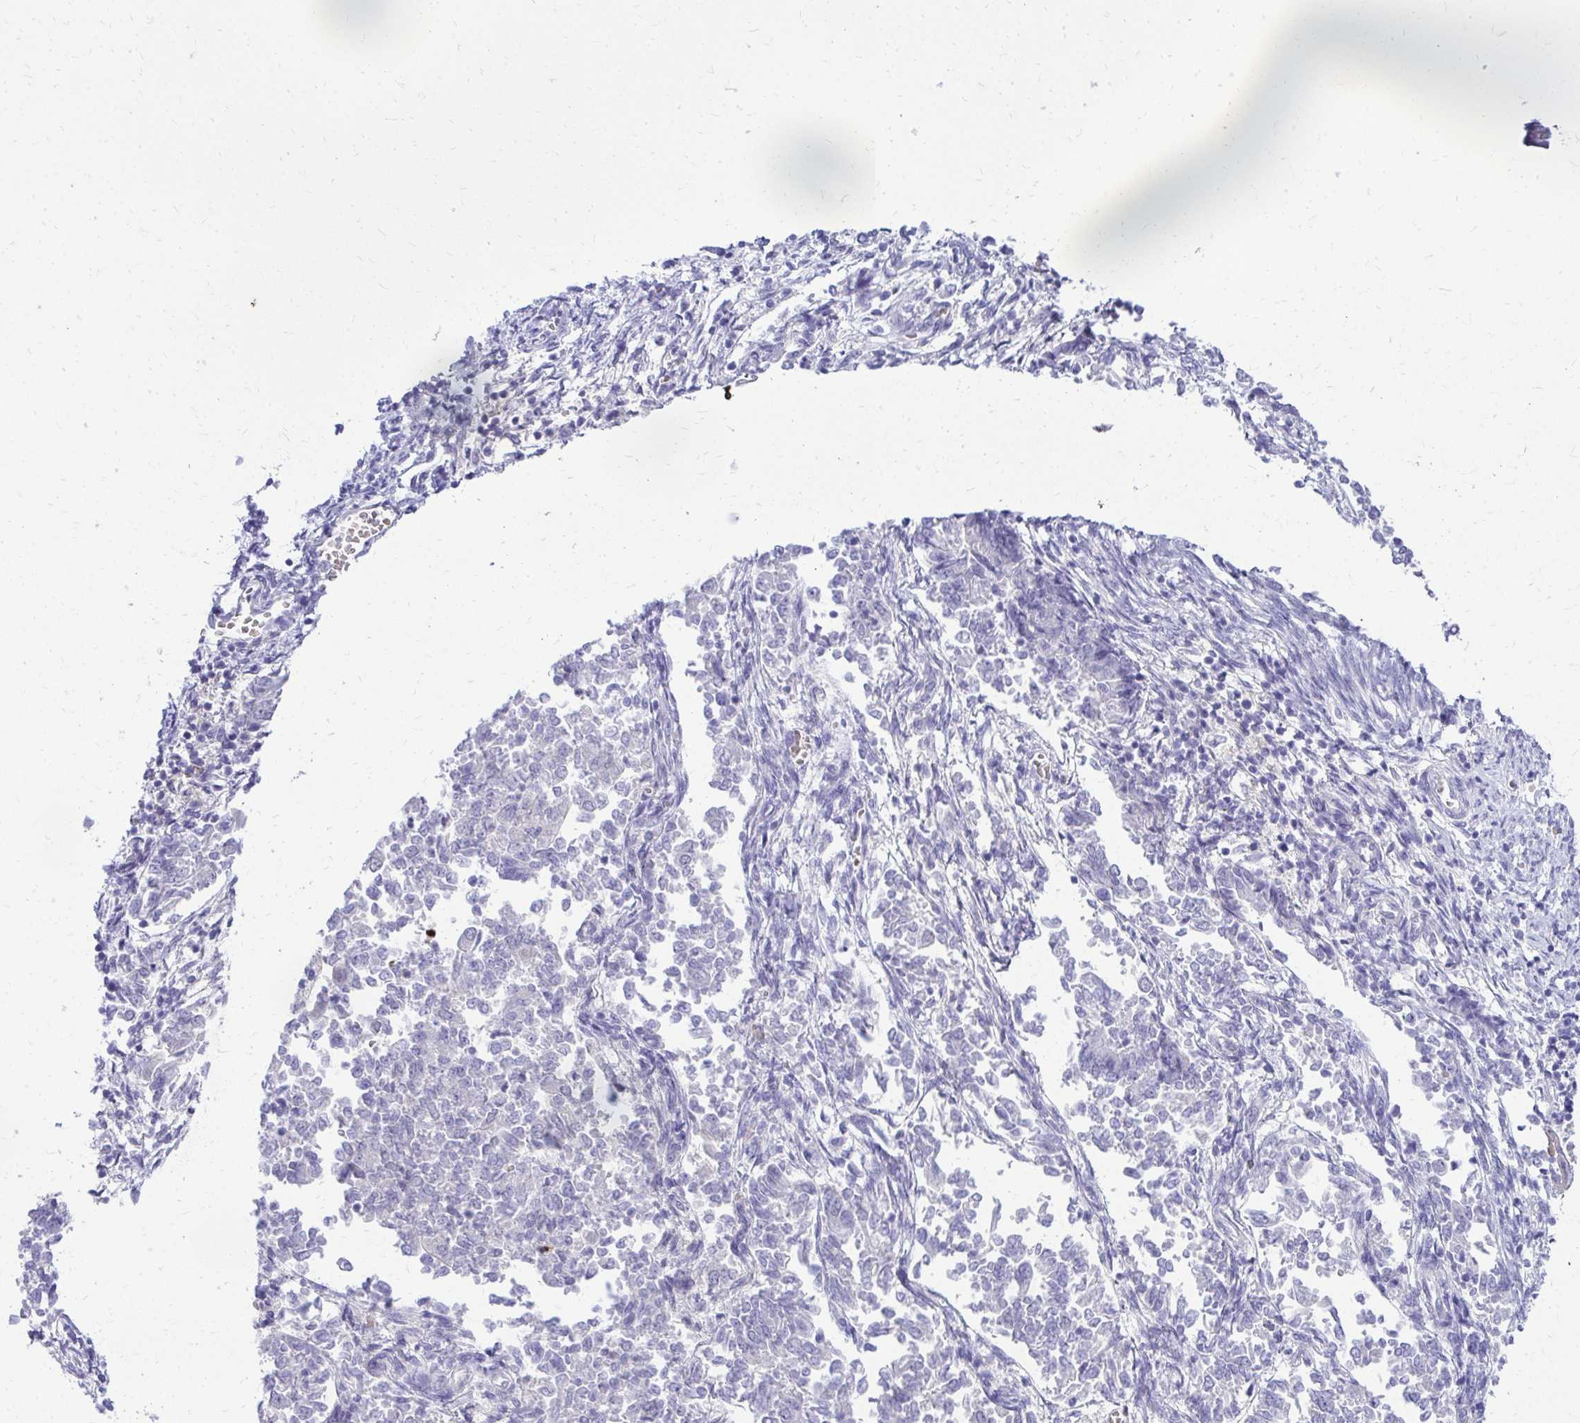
{"staining": {"intensity": "negative", "quantity": "none", "location": "none"}, "tissue": "endometrial cancer", "cell_type": "Tumor cells", "image_type": "cancer", "snomed": [{"axis": "morphology", "description": "Adenocarcinoma, NOS"}, {"axis": "topography", "description": "Endometrium"}], "caption": "Immunohistochemical staining of human endometrial adenocarcinoma demonstrates no significant positivity in tumor cells. The staining is performed using DAB brown chromogen with nuclei counter-stained in using hematoxylin.", "gene": "ZSWIM9", "patient": {"sex": "female", "age": 65}}